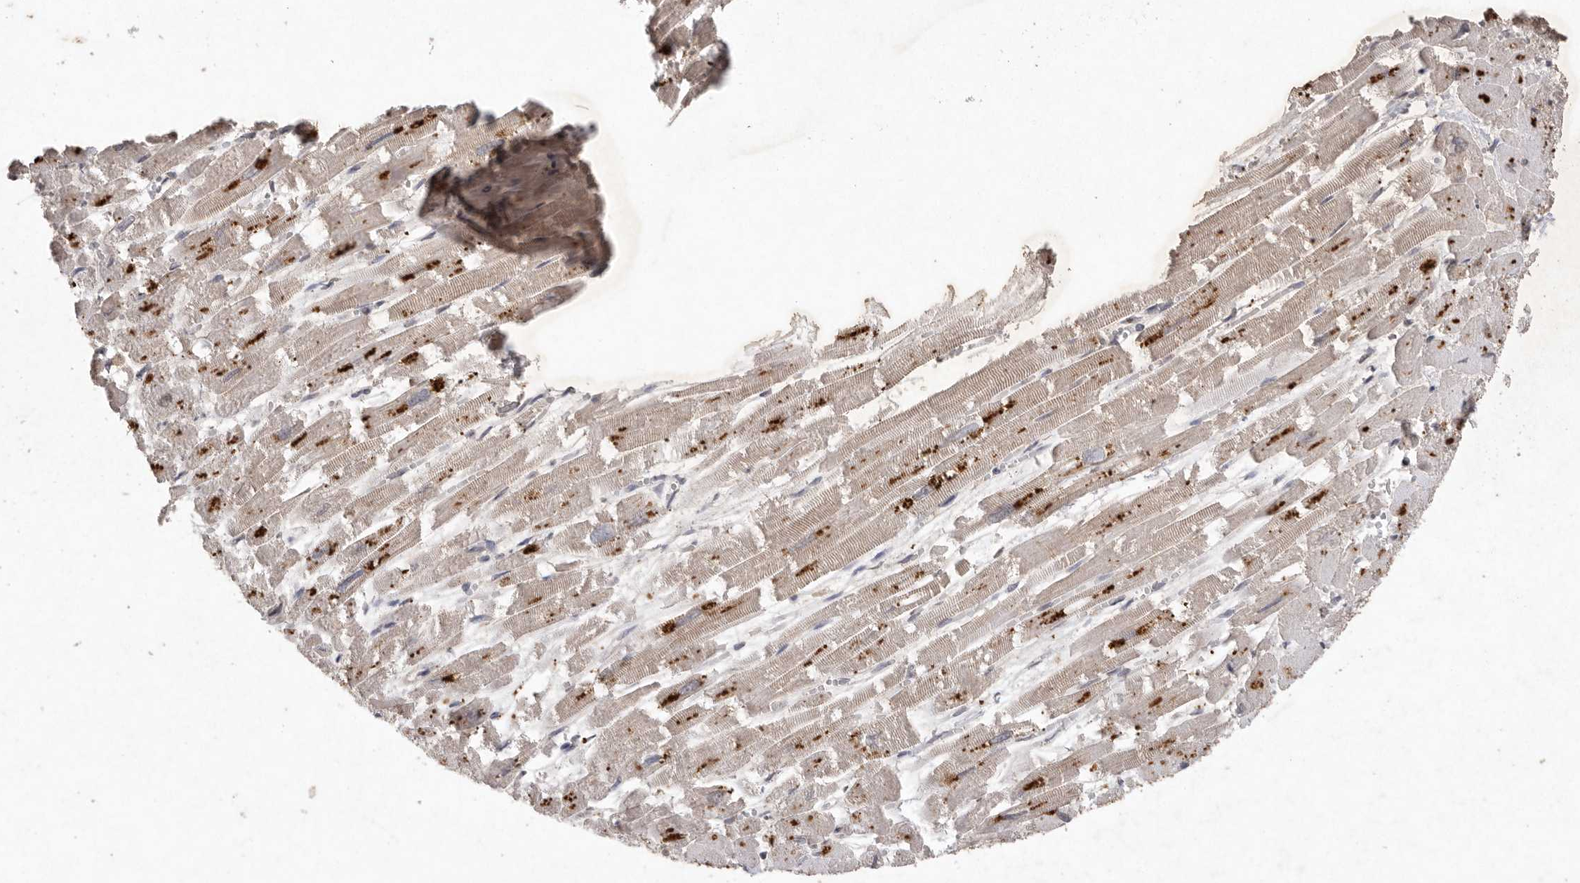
{"staining": {"intensity": "weak", "quantity": ">75%", "location": "cytoplasmic/membranous"}, "tissue": "heart muscle", "cell_type": "Cardiomyocytes", "image_type": "normal", "snomed": [{"axis": "morphology", "description": "Normal tissue, NOS"}, {"axis": "topography", "description": "Heart"}], "caption": "Brown immunohistochemical staining in unremarkable heart muscle demonstrates weak cytoplasmic/membranous expression in approximately >75% of cardiomyocytes. (IHC, brightfield microscopy, high magnification).", "gene": "APLNR", "patient": {"sex": "male", "age": 54}}